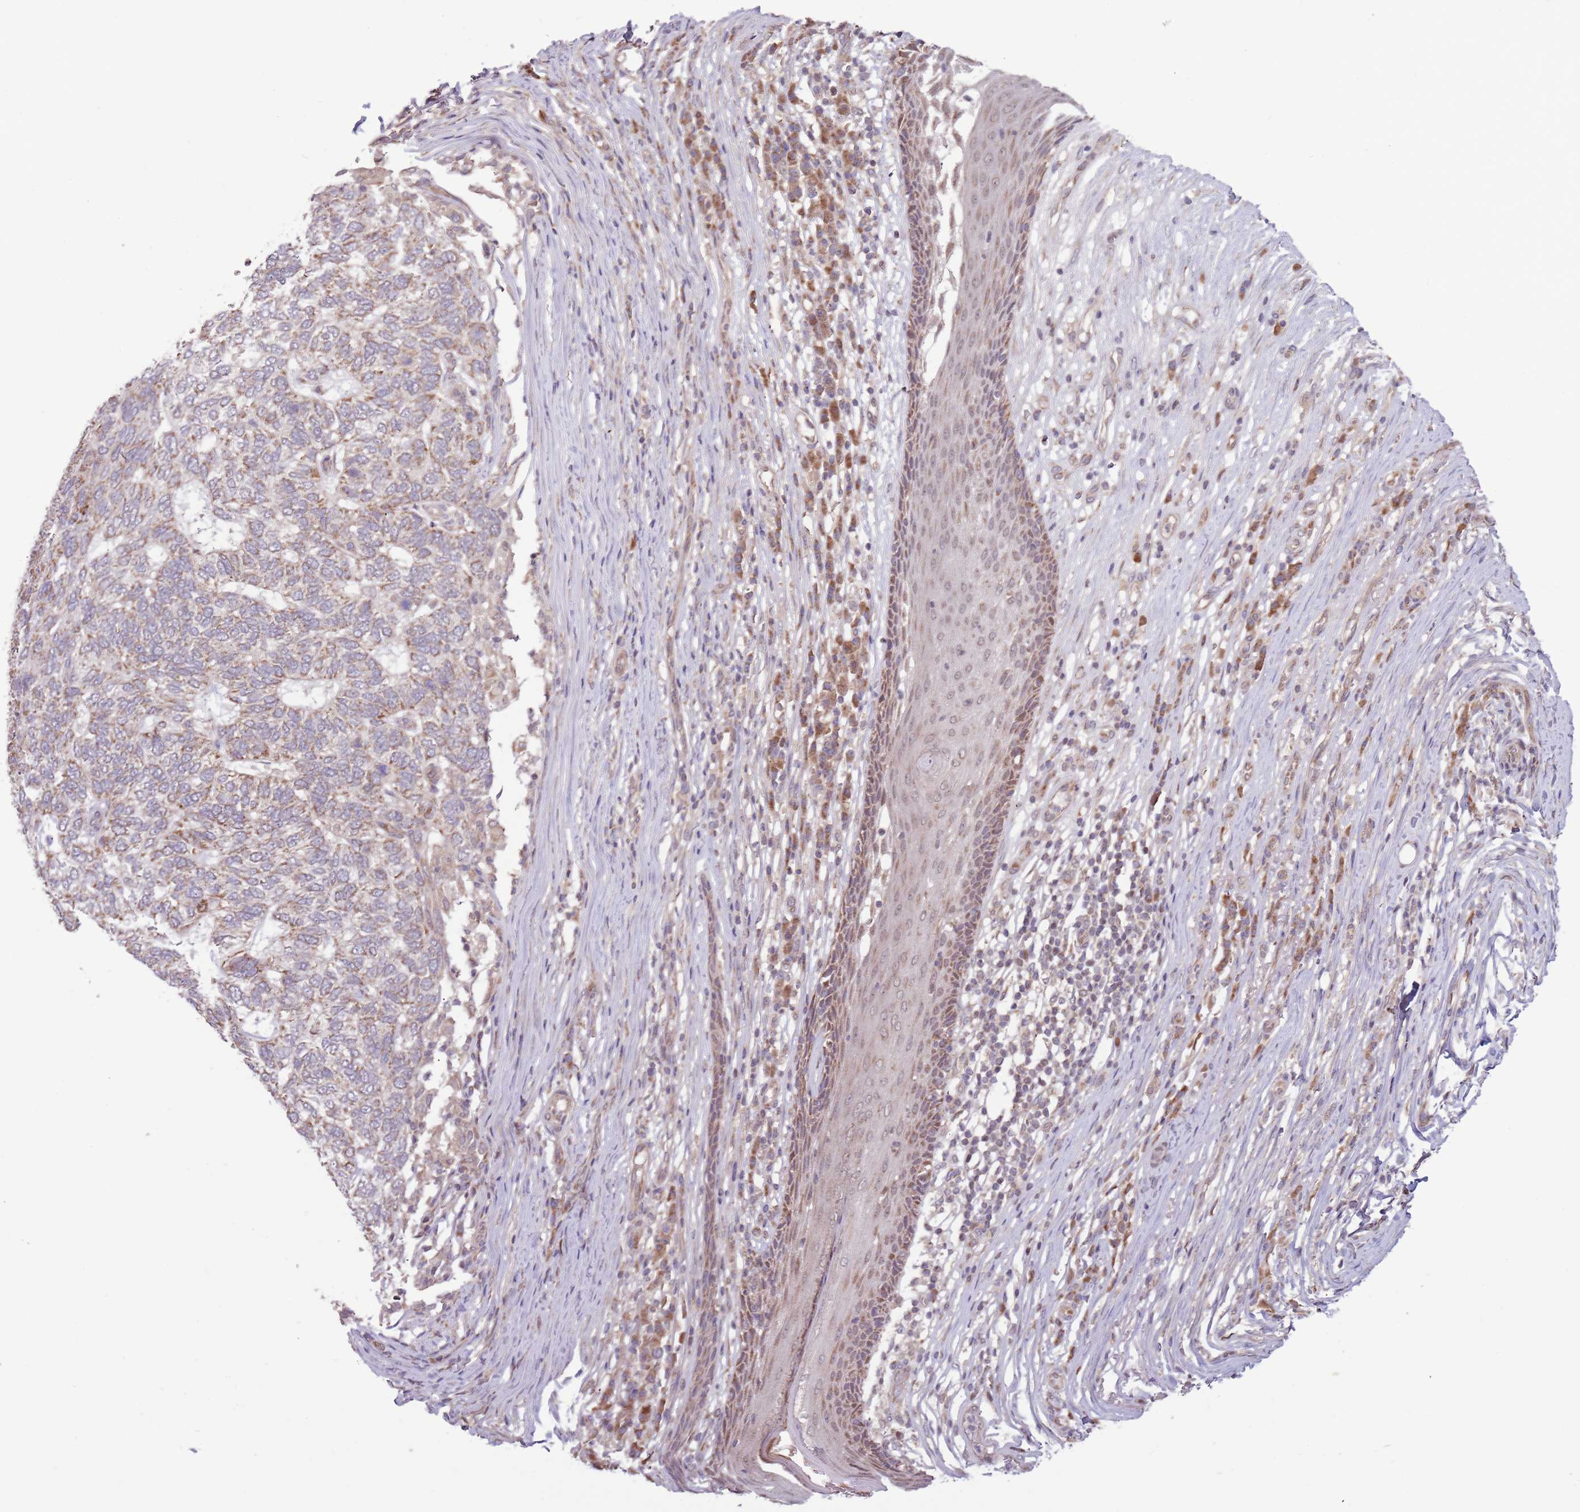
{"staining": {"intensity": "weak", "quantity": "25%-75%", "location": "cytoplasmic/membranous"}, "tissue": "skin cancer", "cell_type": "Tumor cells", "image_type": "cancer", "snomed": [{"axis": "morphology", "description": "Basal cell carcinoma"}, {"axis": "topography", "description": "Skin"}], "caption": "Human basal cell carcinoma (skin) stained with a protein marker exhibits weak staining in tumor cells.", "gene": "RNF181", "patient": {"sex": "female", "age": 65}}